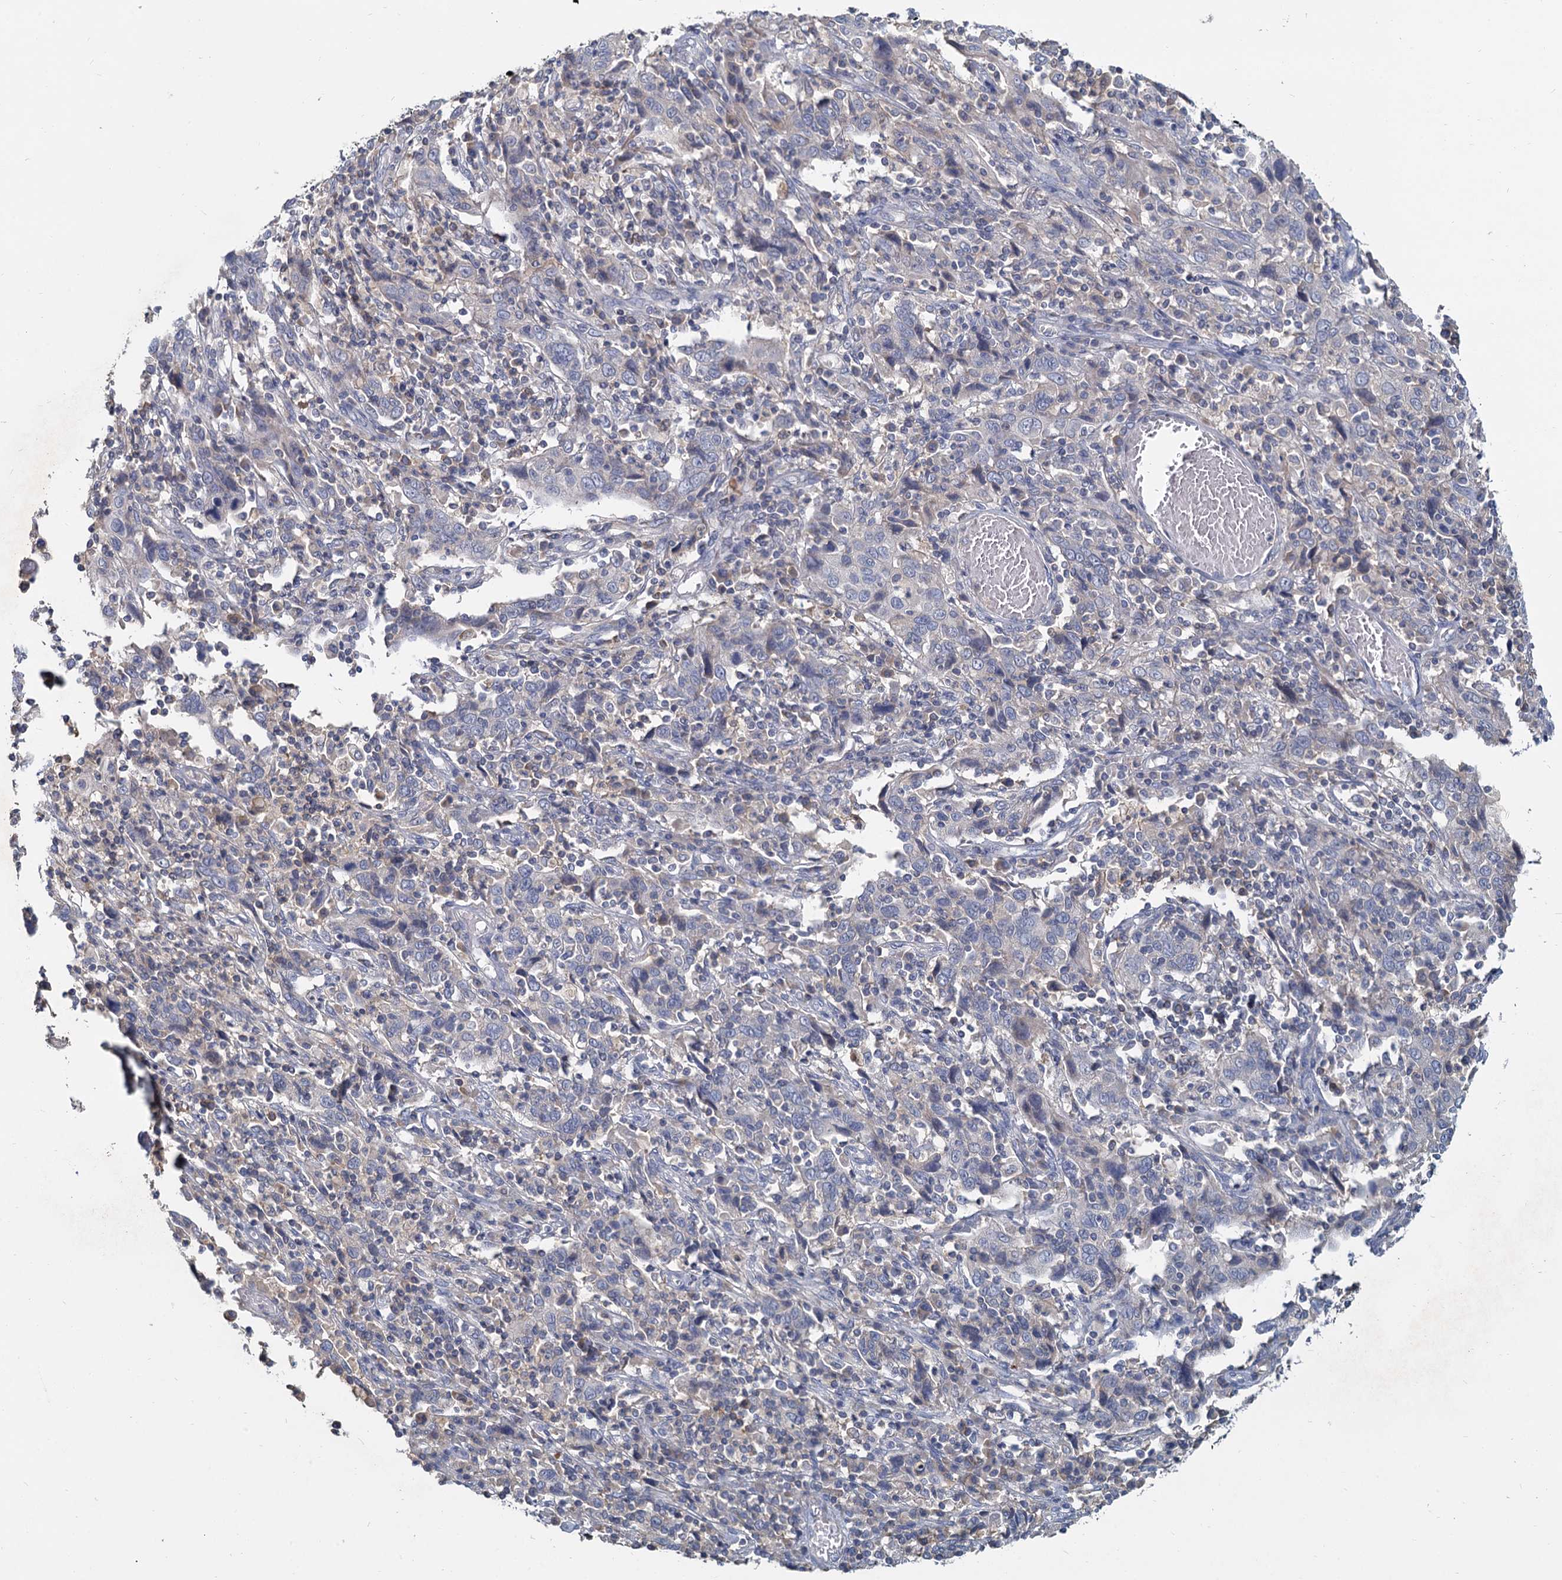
{"staining": {"intensity": "negative", "quantity": "none", "location": "none"}, "tissue": "cervical cancer", "cell_type": "Tumor cells", "image_type": "cancer", "snomed": [{"axis": "morphology", "description": "Squamous cell carcinoma, NOS"}, {"axis": "topography", "description": "Cervix"}], "caption": "Protein analysis of cervical cancer reveals no significant positivity in tumor cells. The staining was performed using DAB to visualize the protein expression in brown, while the nuclei were stained in blue with hematoxylin (Magnification: 20x).", "gene": "ACSM3", "patient": {"sex": "female", "age": 46}}